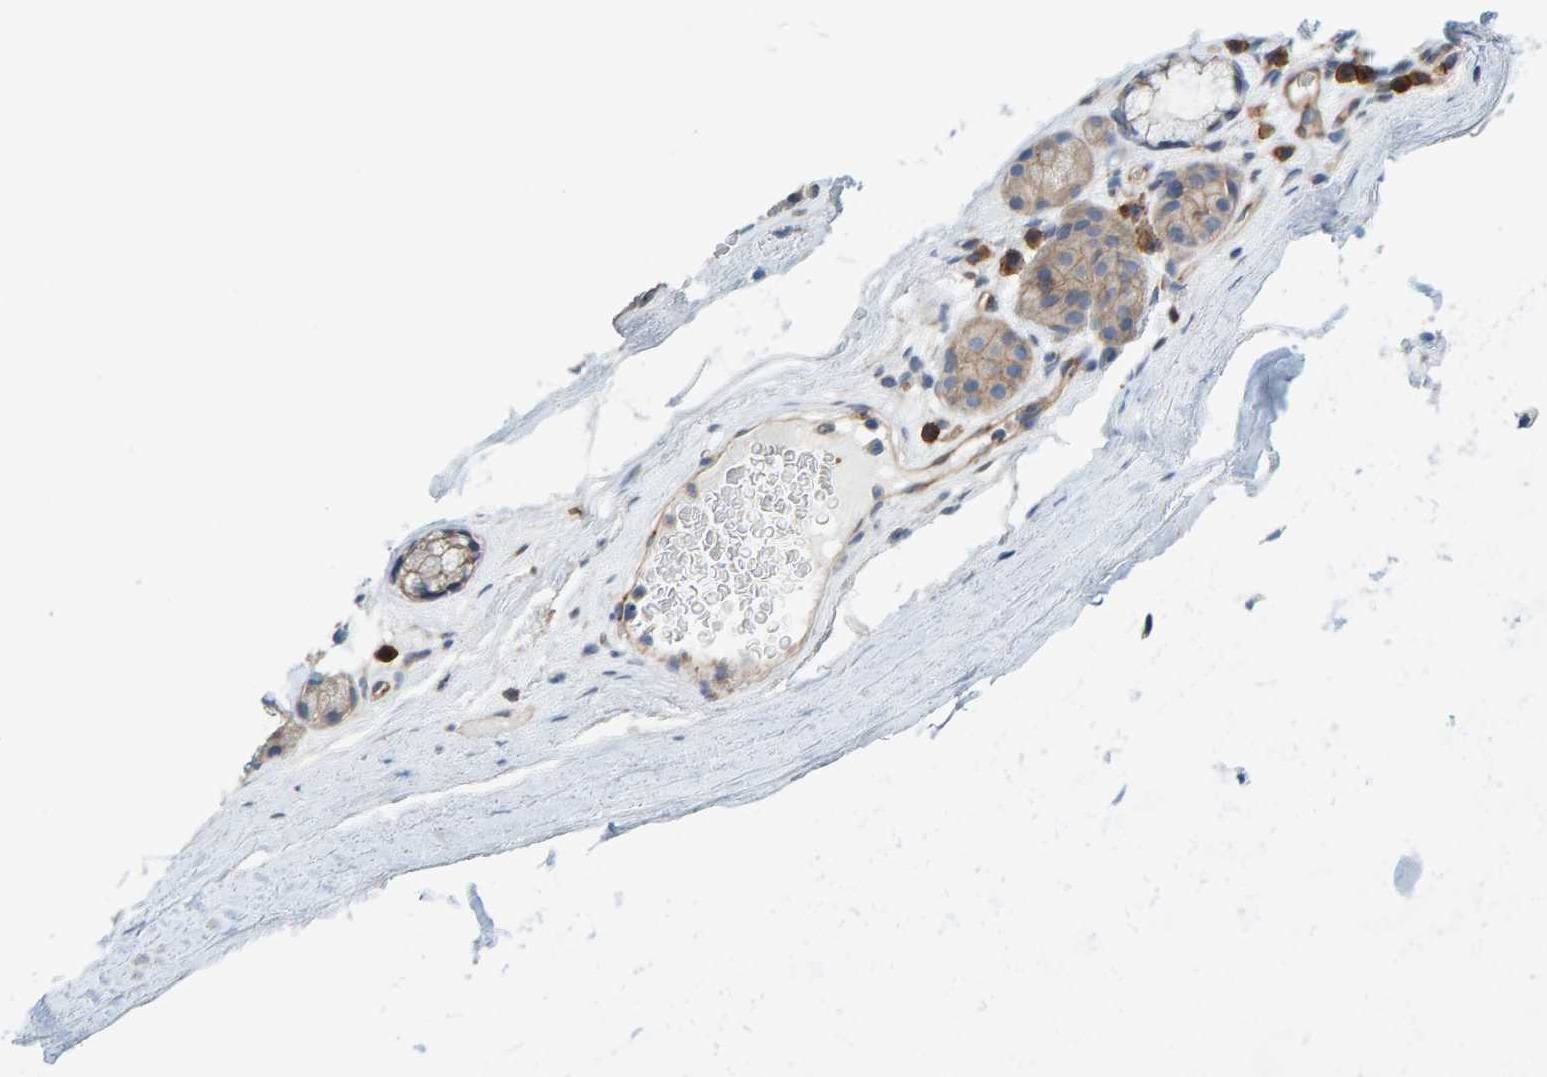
{"staining": {"intensity": "moderate", "quantity": ">75%", "location": "cytoplasmic/membranous"}, "tissue": "bronchus", "cell_type": "Respiratory epithelial cells", "image_type": "normal", "snomed": [{"axis": "morphology", "description": "Normal tissue, NOS"}, {"axis": "topography", "description": "Cartilage tissue"}], "caption": "Bronchus stained with DAB immunohistochemistry (IHC) shows medium levels of moderate cytoplasmic/membranous staining in about >75% of respiratory epithelial cells. Ihc stains the protein of interest in brown and the nuclei are stained blue.", "gene": "PRKD2", "patient": {"sex": "female", "age": 63}}